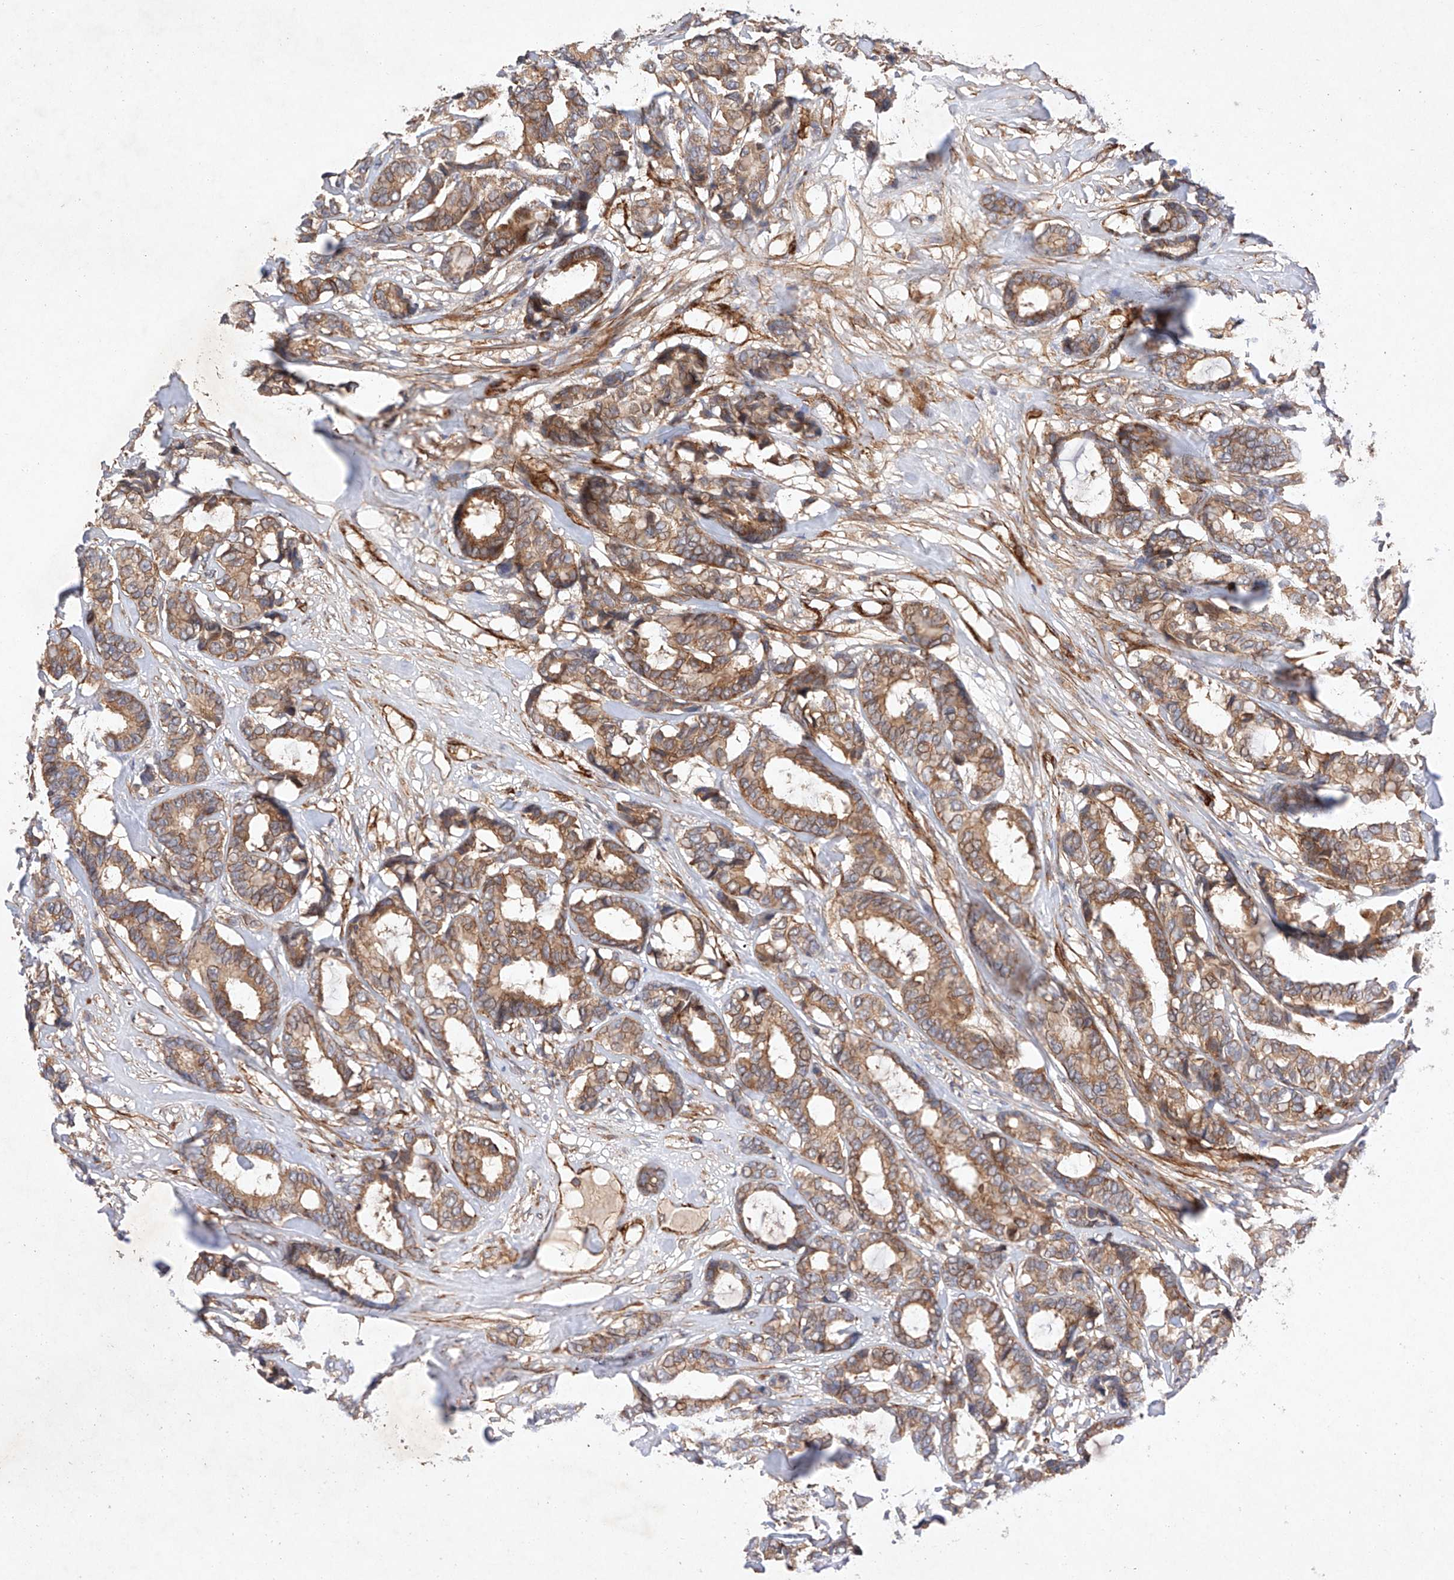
{"staining": {"intensity": "moderate", "quantity": ">75%", "location": "cytoplasmic/membranous"}, "tissue": "breast cancer", "cell_type": "Tumor cells", "image_type": "cancer", "snomed": [{"axis": "morphology", "description": "Duct carcinoma"}, {"axis": "topography", "description": "Breast"}], "caption": "A high-resolution photomicrograph shows immunohistochemistry staining of breast cancer (intraductal carcinoma), which shows moderate cytoplasmic/membranous expression in about >75% of tumor cells.", "gene": "RAB23", "patient": {"sex": "female", "age": 87}}